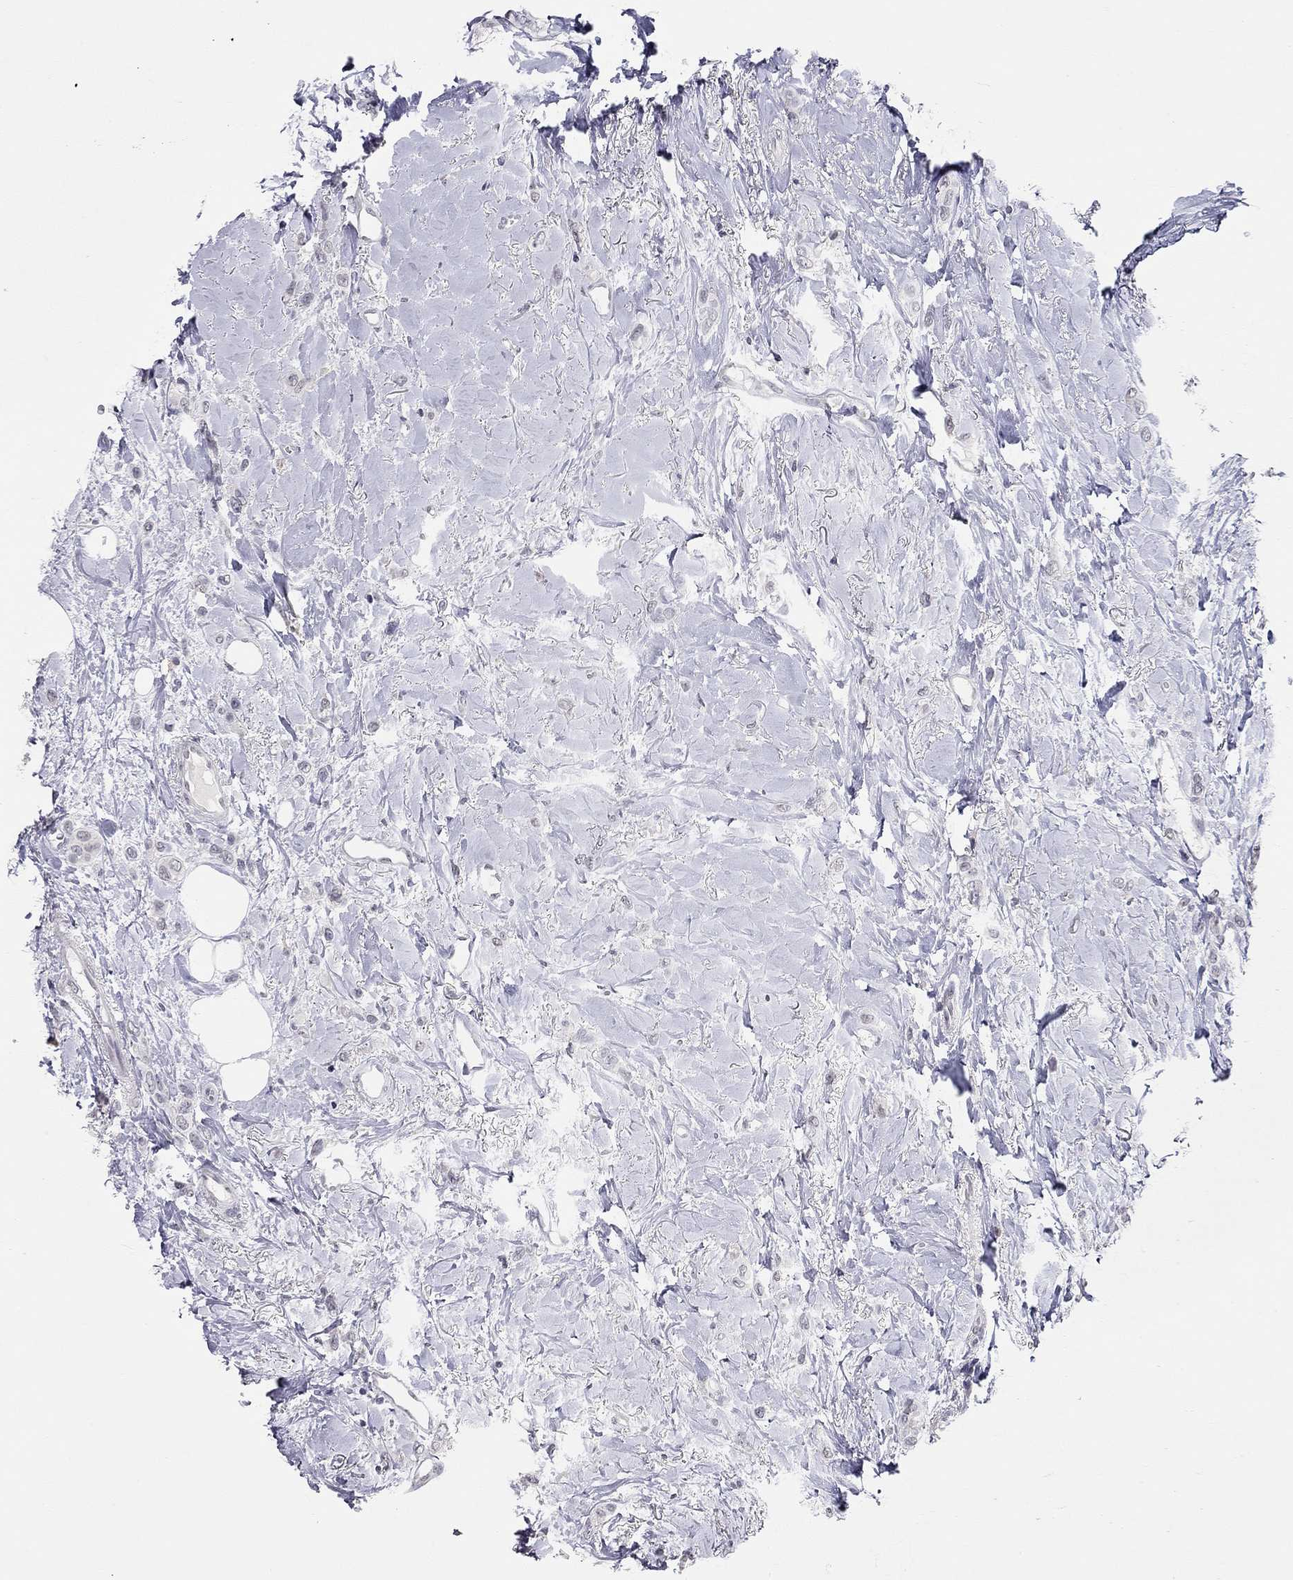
{"staining": {"intensity": "negative", "quantity": "none", "location": "none"}, "tissue": "breast cancer", "cell_type": "Tumor cells", "image_type": "cancer", "snomed": [{"axis": "morphology", "description": "Lobular carcinoma"}, {"axis": "topography", "description": "Breast"}], "caption": "Lobular carcinoma (breast) was stained to show a protein in brown. There is no significant positivity in tumor cells.", "gene": "SHOC2", "patient": {"sex": "female", "age": 66}}